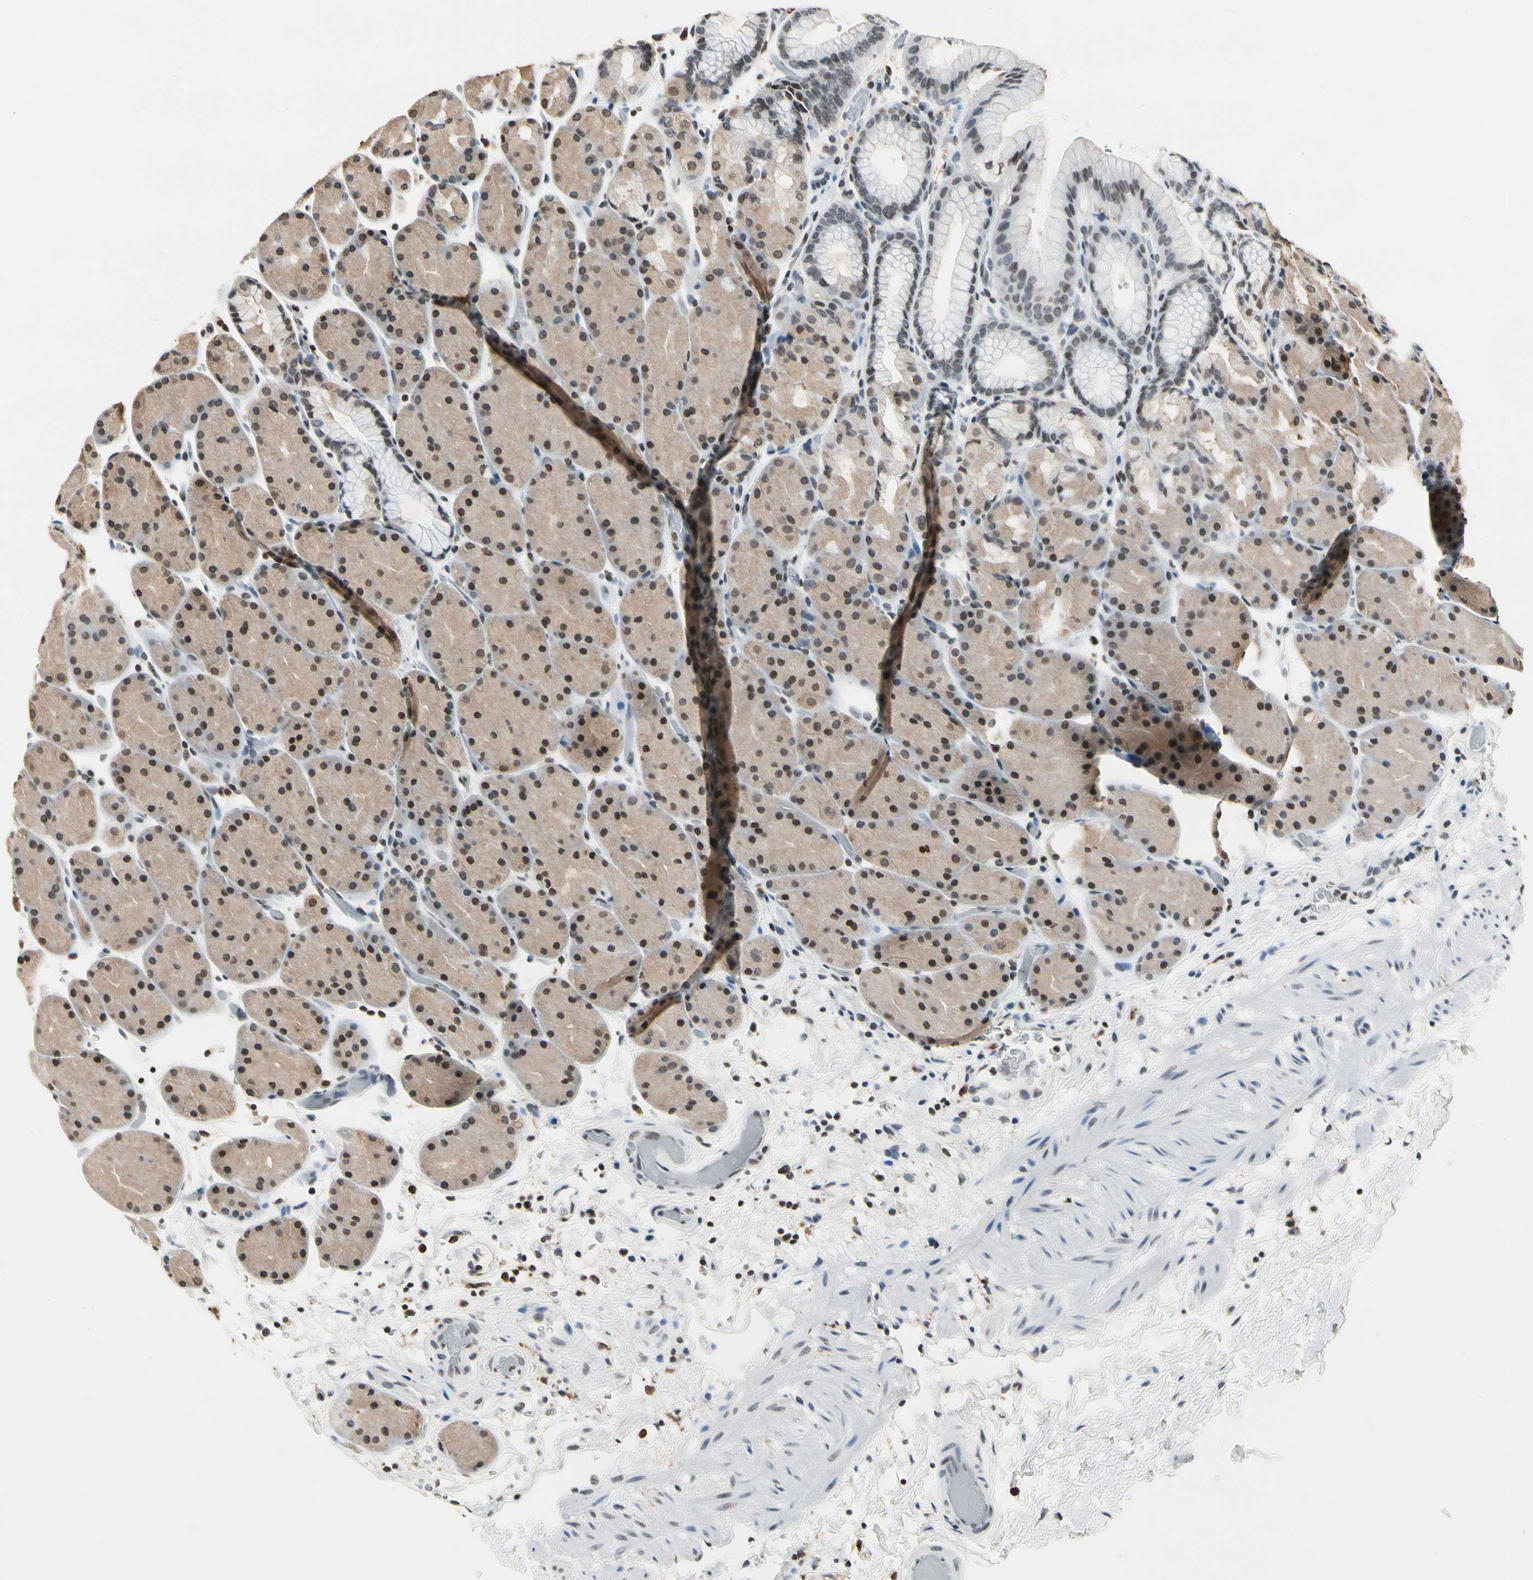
{"staining": {"intensity": "moderate", "quantity": "25%-75%", "location": "cytoplasmic/membranous,nuclear"}, "tissue": "stomach", "cell_type": "Glandular cells", "image_type": "normal", "snomed": [{"axis": "morphology", "description": "Normal tissue, NOS"}, {"axis": "topography", "description": "Stomach, upper"}], "caption": "High-magnification brightfield microscopy of benign stomach stained with DAB (brown) and counterstained with hematoxylin (blue). glandular cells exhibit moderate cytoplasmic/membranous,nuclear staining is identified in approximately25%-75% of cells.", "gene": "FER", "patient": {"sex": "male", "age": 47}}